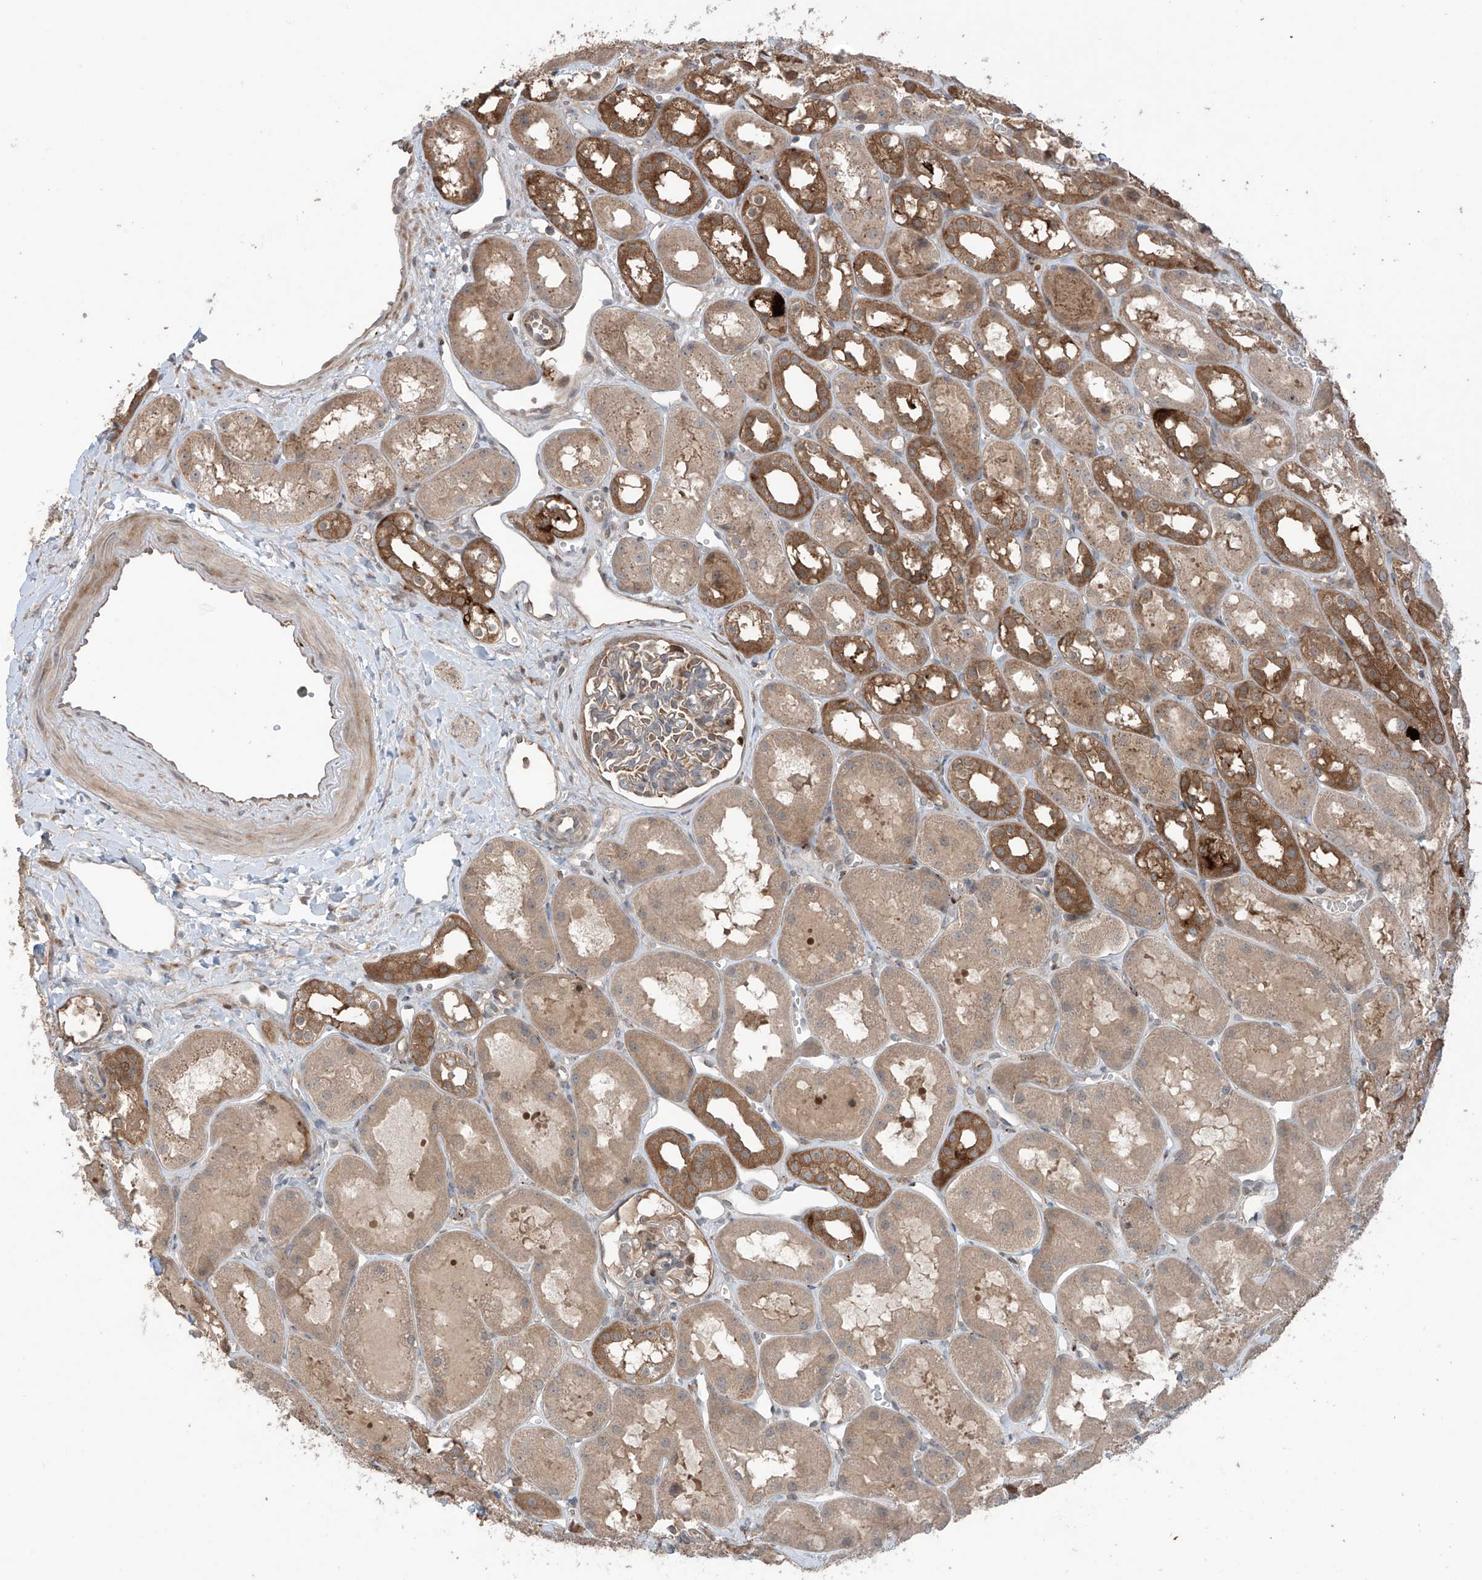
{"staining": {"intensity": "weak", "quantity": "25%-75%", "location": "cytoplasmic/membranous"}, "tissue": "kidney", "cell_type": "Cells in glomeruli", "image_type": "normal", "snomed": [{"axis": "morphology", "description": "Normal tissue, NOS"}, {"axis": "topography", "description": "Kidney"}], "caption": "Kidney stained with immunohistochemistry (IHC) demonstrates weak cytoplasmic/membranous expression in about 25%-75% of cells in glomeruli. (brown staining indicates protein expression, while blue staining denotes nuclei).", "gene": "SAMD3", "patient": {"sex": "male", "age": 16}}